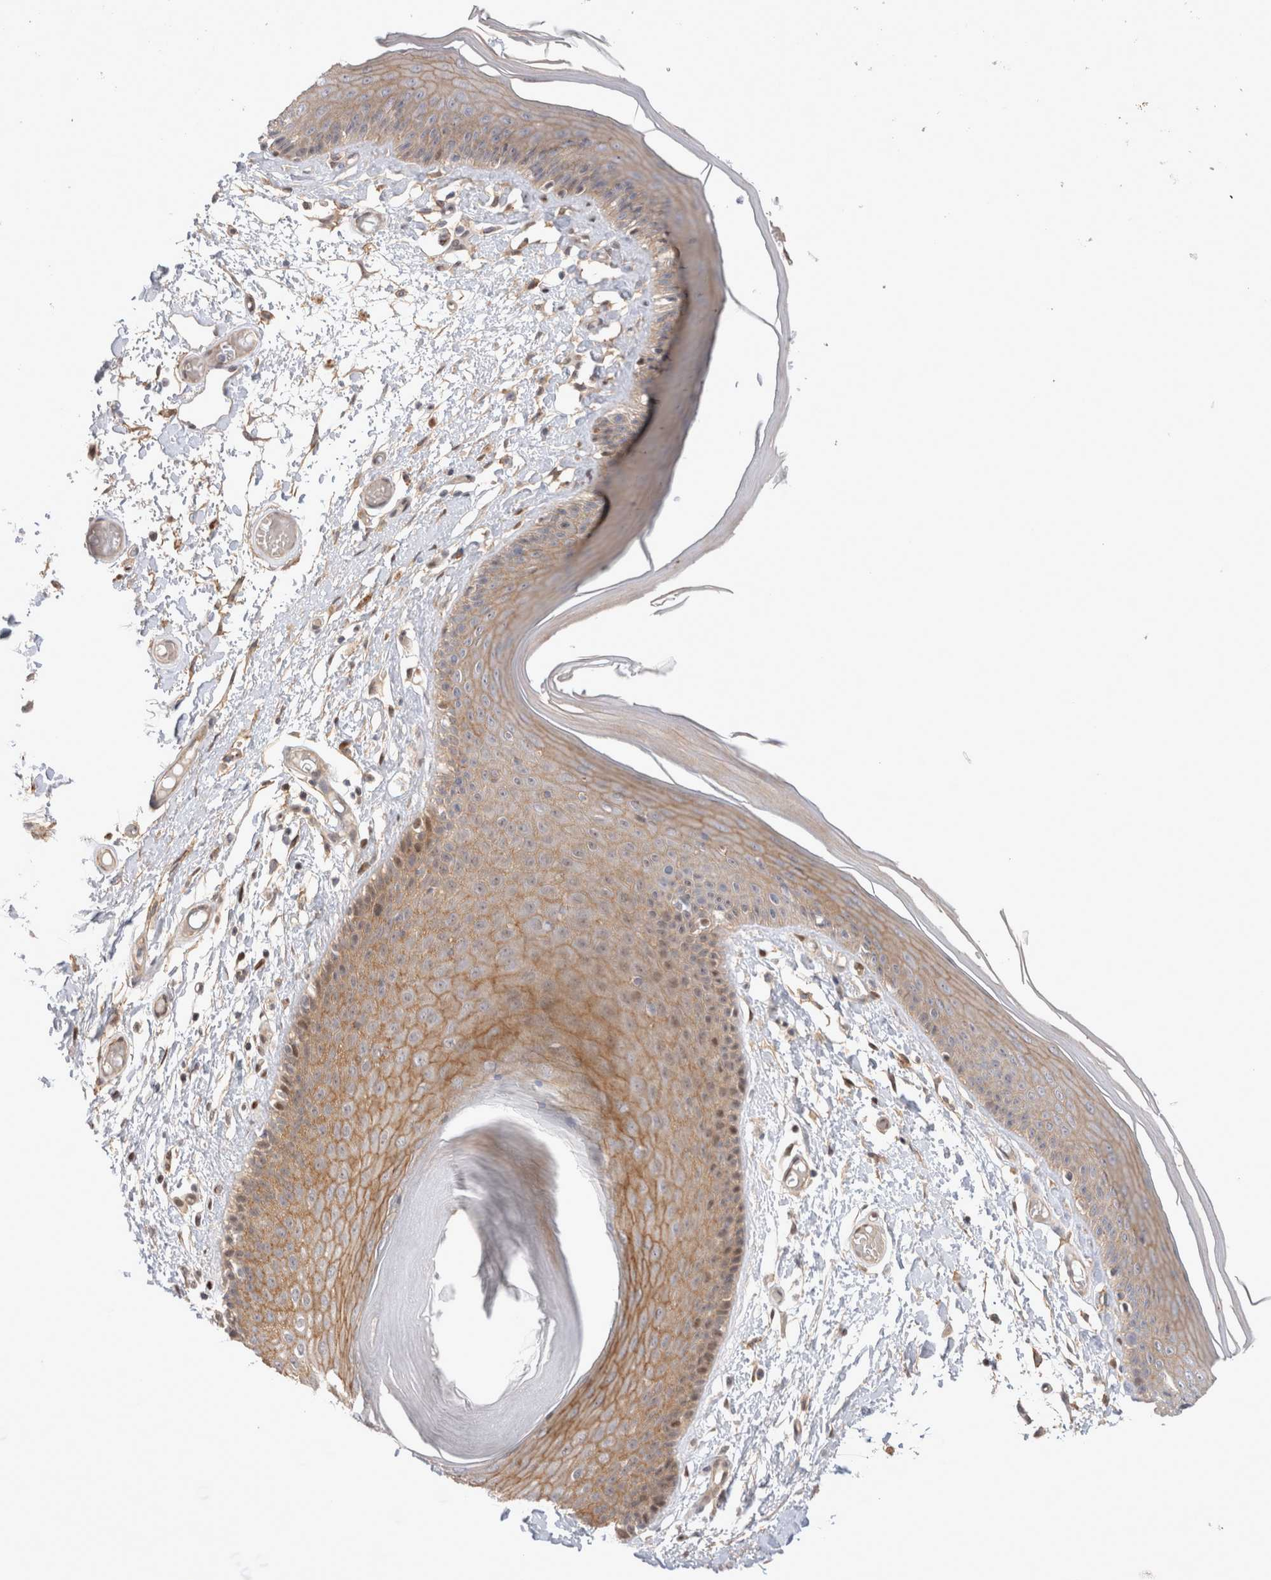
{"staining": {"intensity": "moderate", "quantity": ">75%", "location": "cytoplasmic/membranous"}, "tissue": "skin", "cell_type": "Epidermal cells", "image_type": "normal", "snomed": [{"axis": "morphology", "description": "Normal tissue, NOS"}, {"axis": "topography", "description": "Vulva"}], "caption": "Immunohistochemistry (IHC) micrograph of unremarkable skin stained for a protein (brown), which demonstrates medium levels of moderate cytoplasmic/membranous positivity in about >75% of epidermal cells.", "gene": "TCF4", "patient": {"sex": "female", "age": 73}}